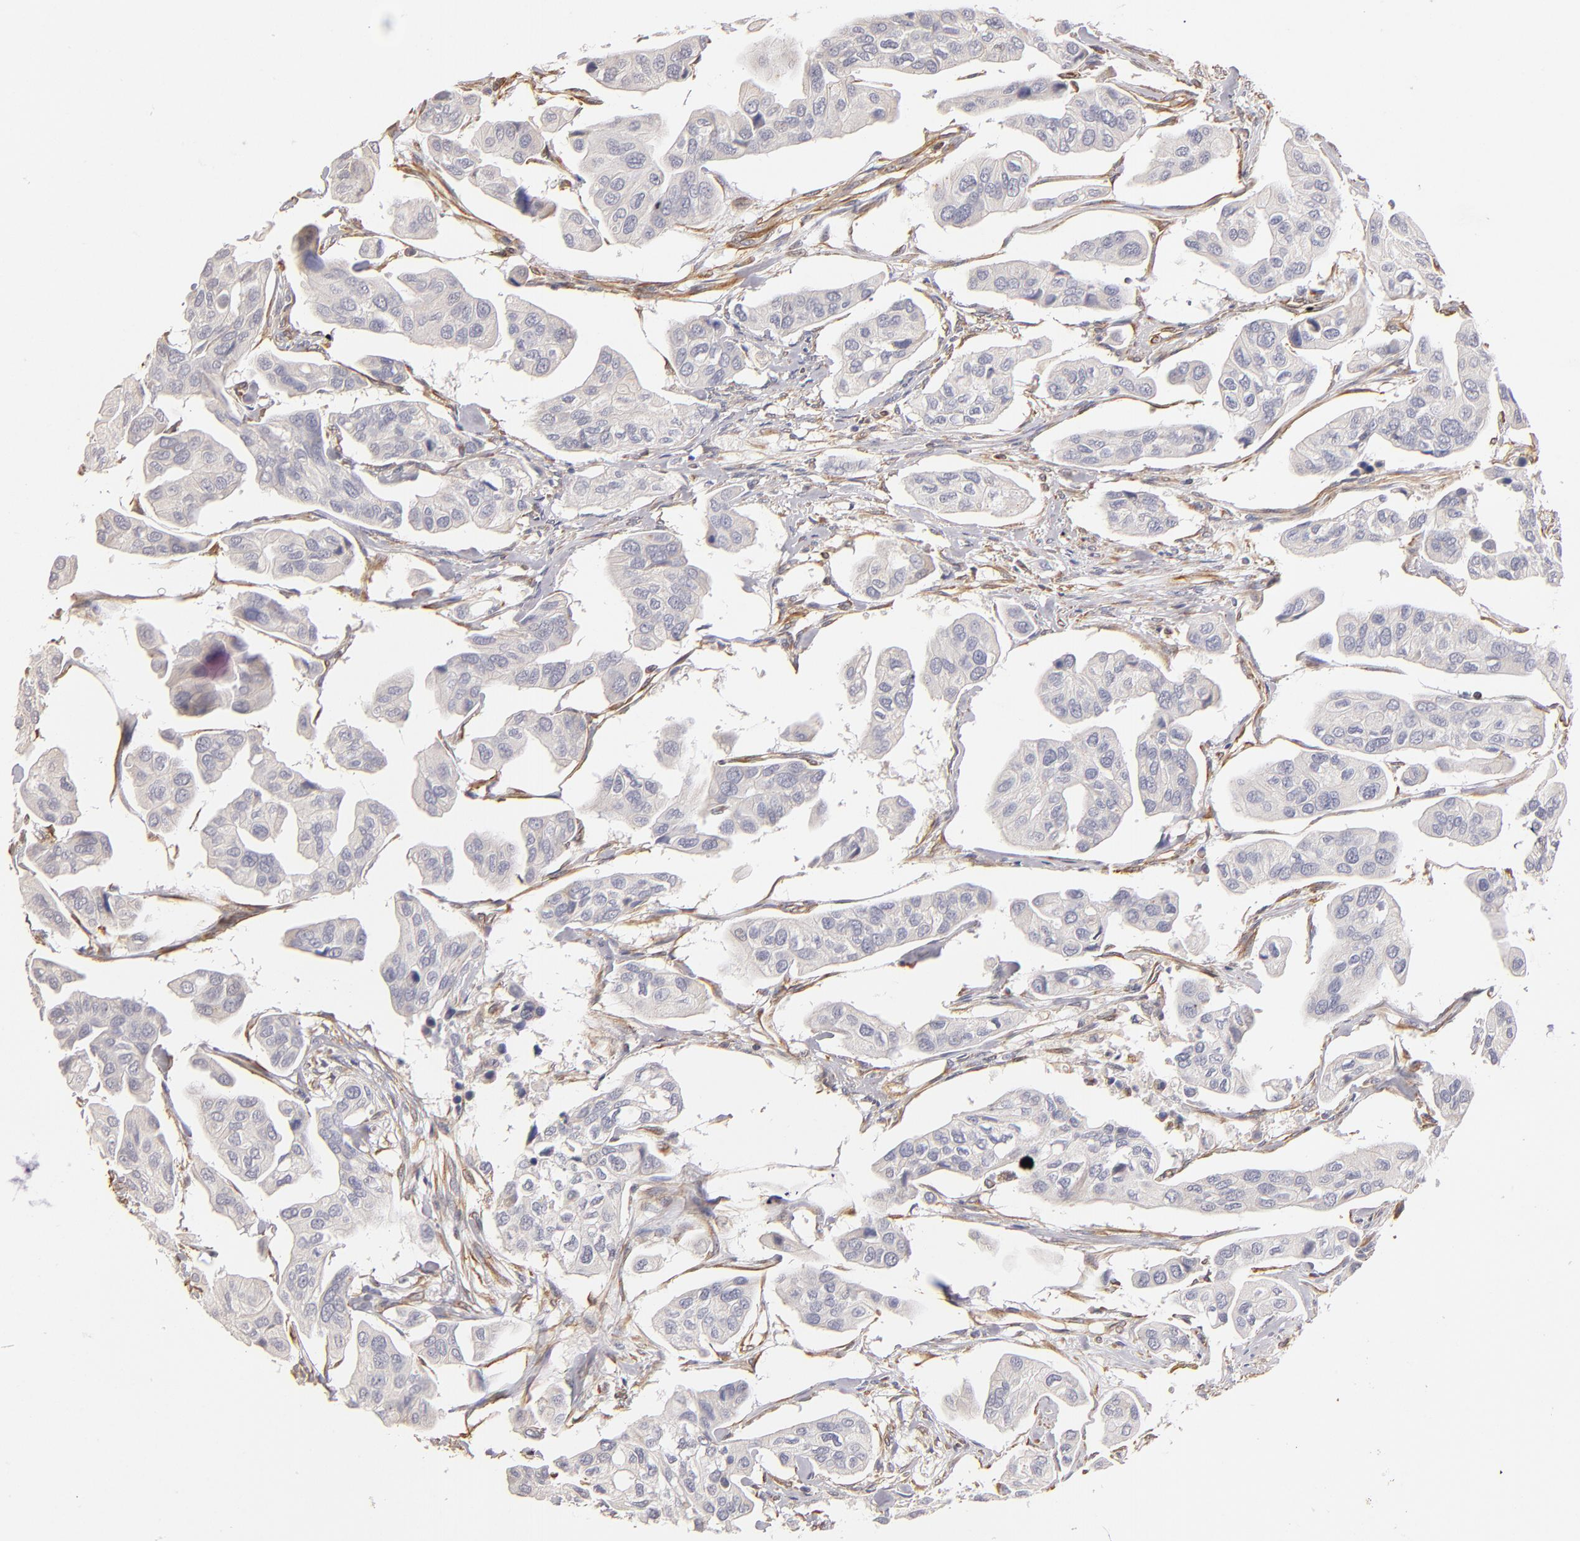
{"staining": {"intensity": "negative", "quantity": "none", "location": "none"}, "tissue": "urothelial cancer", "cell_type": "Tumor cells", "image_type": "cancer", "snomed": [{"axis": "morphology", "description": "Adenocarcinoma, NOS"}, {"axis": "topography", "description": "Urinary bladder"}], "caption": "Immunohistochemistry (IHC) image of neoplastic tissue: urothelial cancer stained with DAB (3,3'-diaminobenzidine) shows no significant protein positivity in tumor cells.", "gene": "ABCC1", "patient": {"sex": "male", "age": 61}}